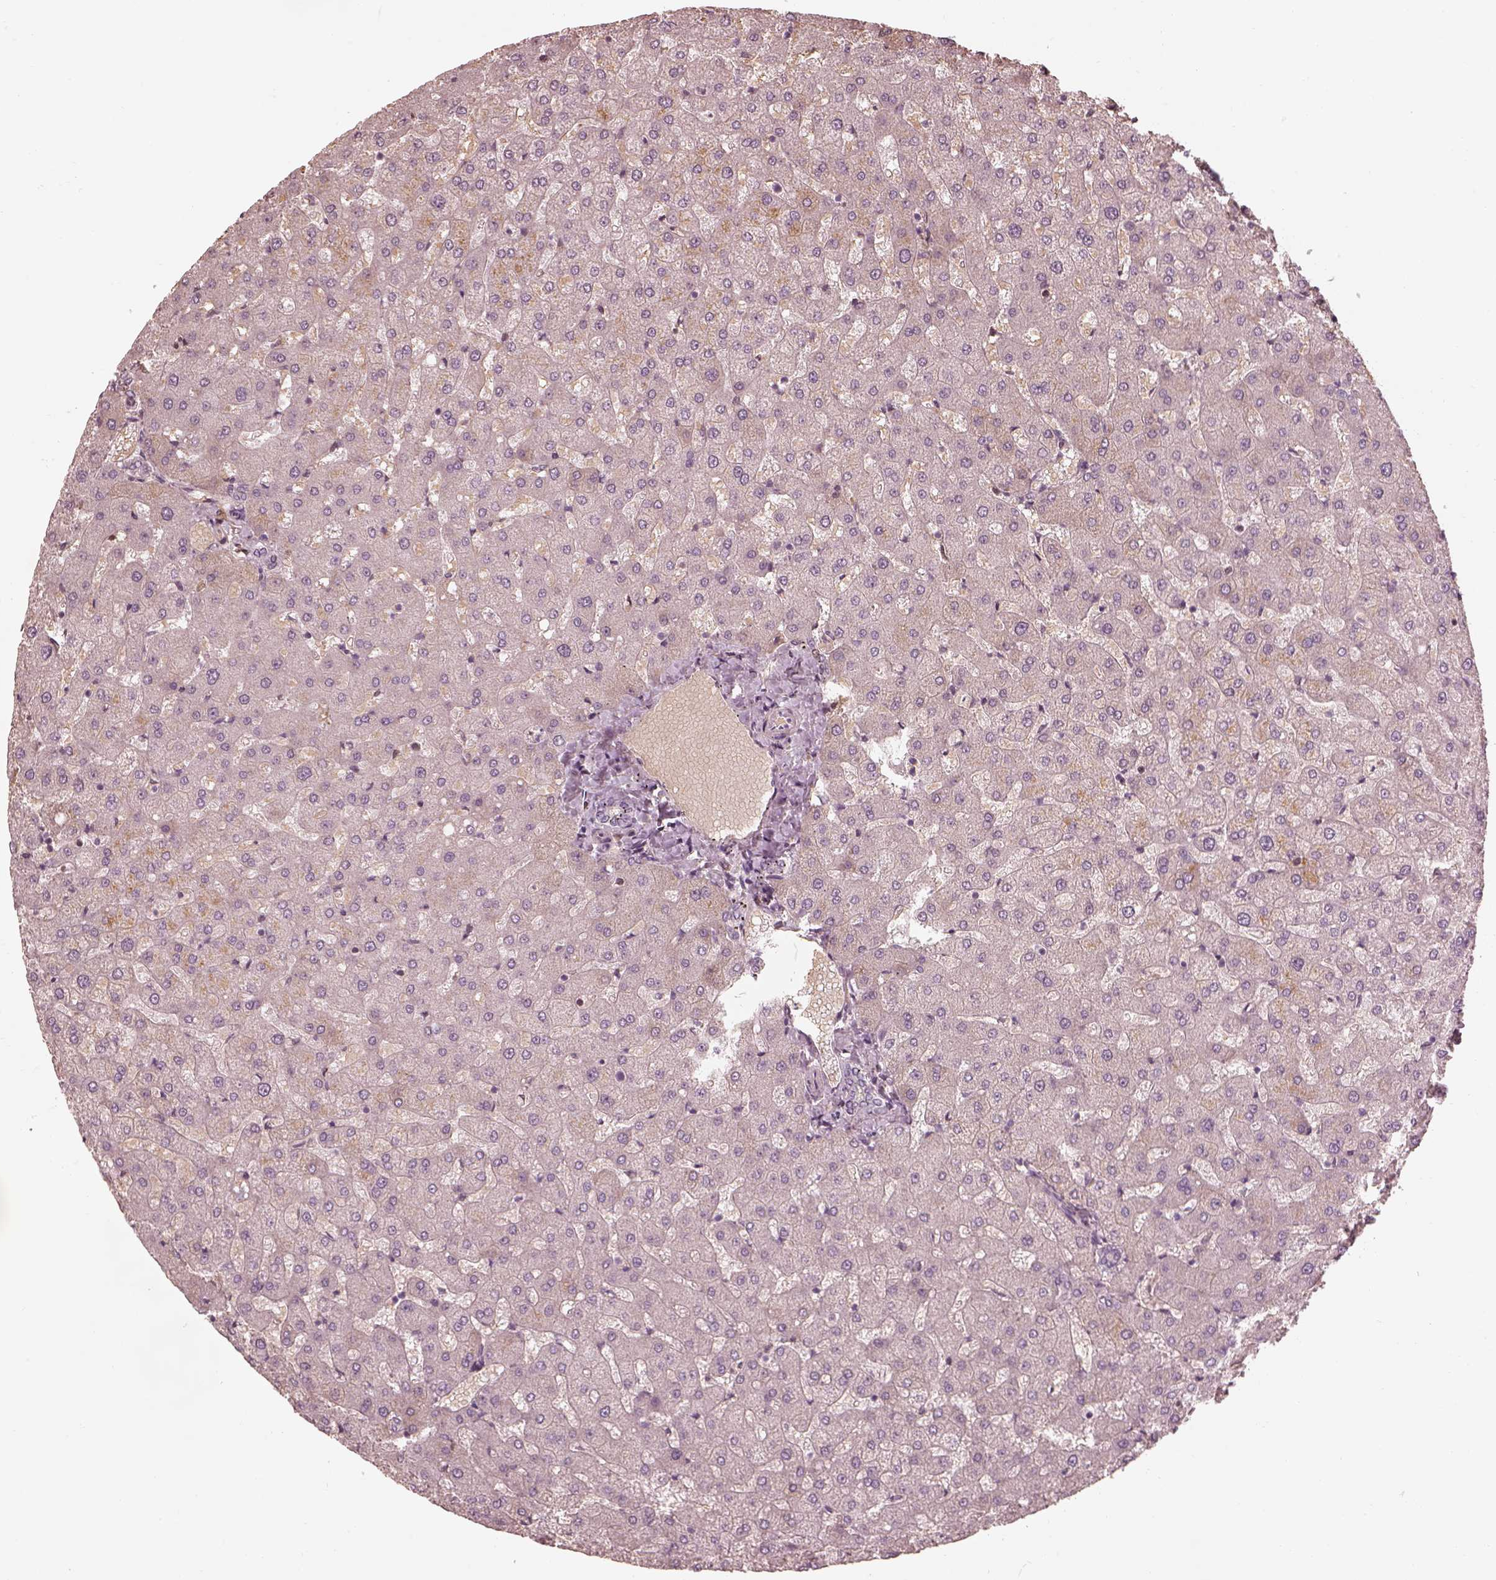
{"staining": {"intensity": "negative", "quantity": "none", "location": "none"}, "tissue": "liver", "cell_type": "Cholangiocytes", "image_type": "normal", "snomed": [{"axis": "morphology", "description": "Normal tissue, NOS"}, {"axis": "topography", "description": "Liver"}], "caption": "Cholangiocytes are negative for brown protein staining in benign liver. Brightfield microscopy of immunohistochemistry stained with DAB (3,3'-diaminobenzidine) (brown) and hematoxylin (blue), captured at high magnification.", "gene": "ANKLE1", "patient": {"sex": "female", "age": 50}}